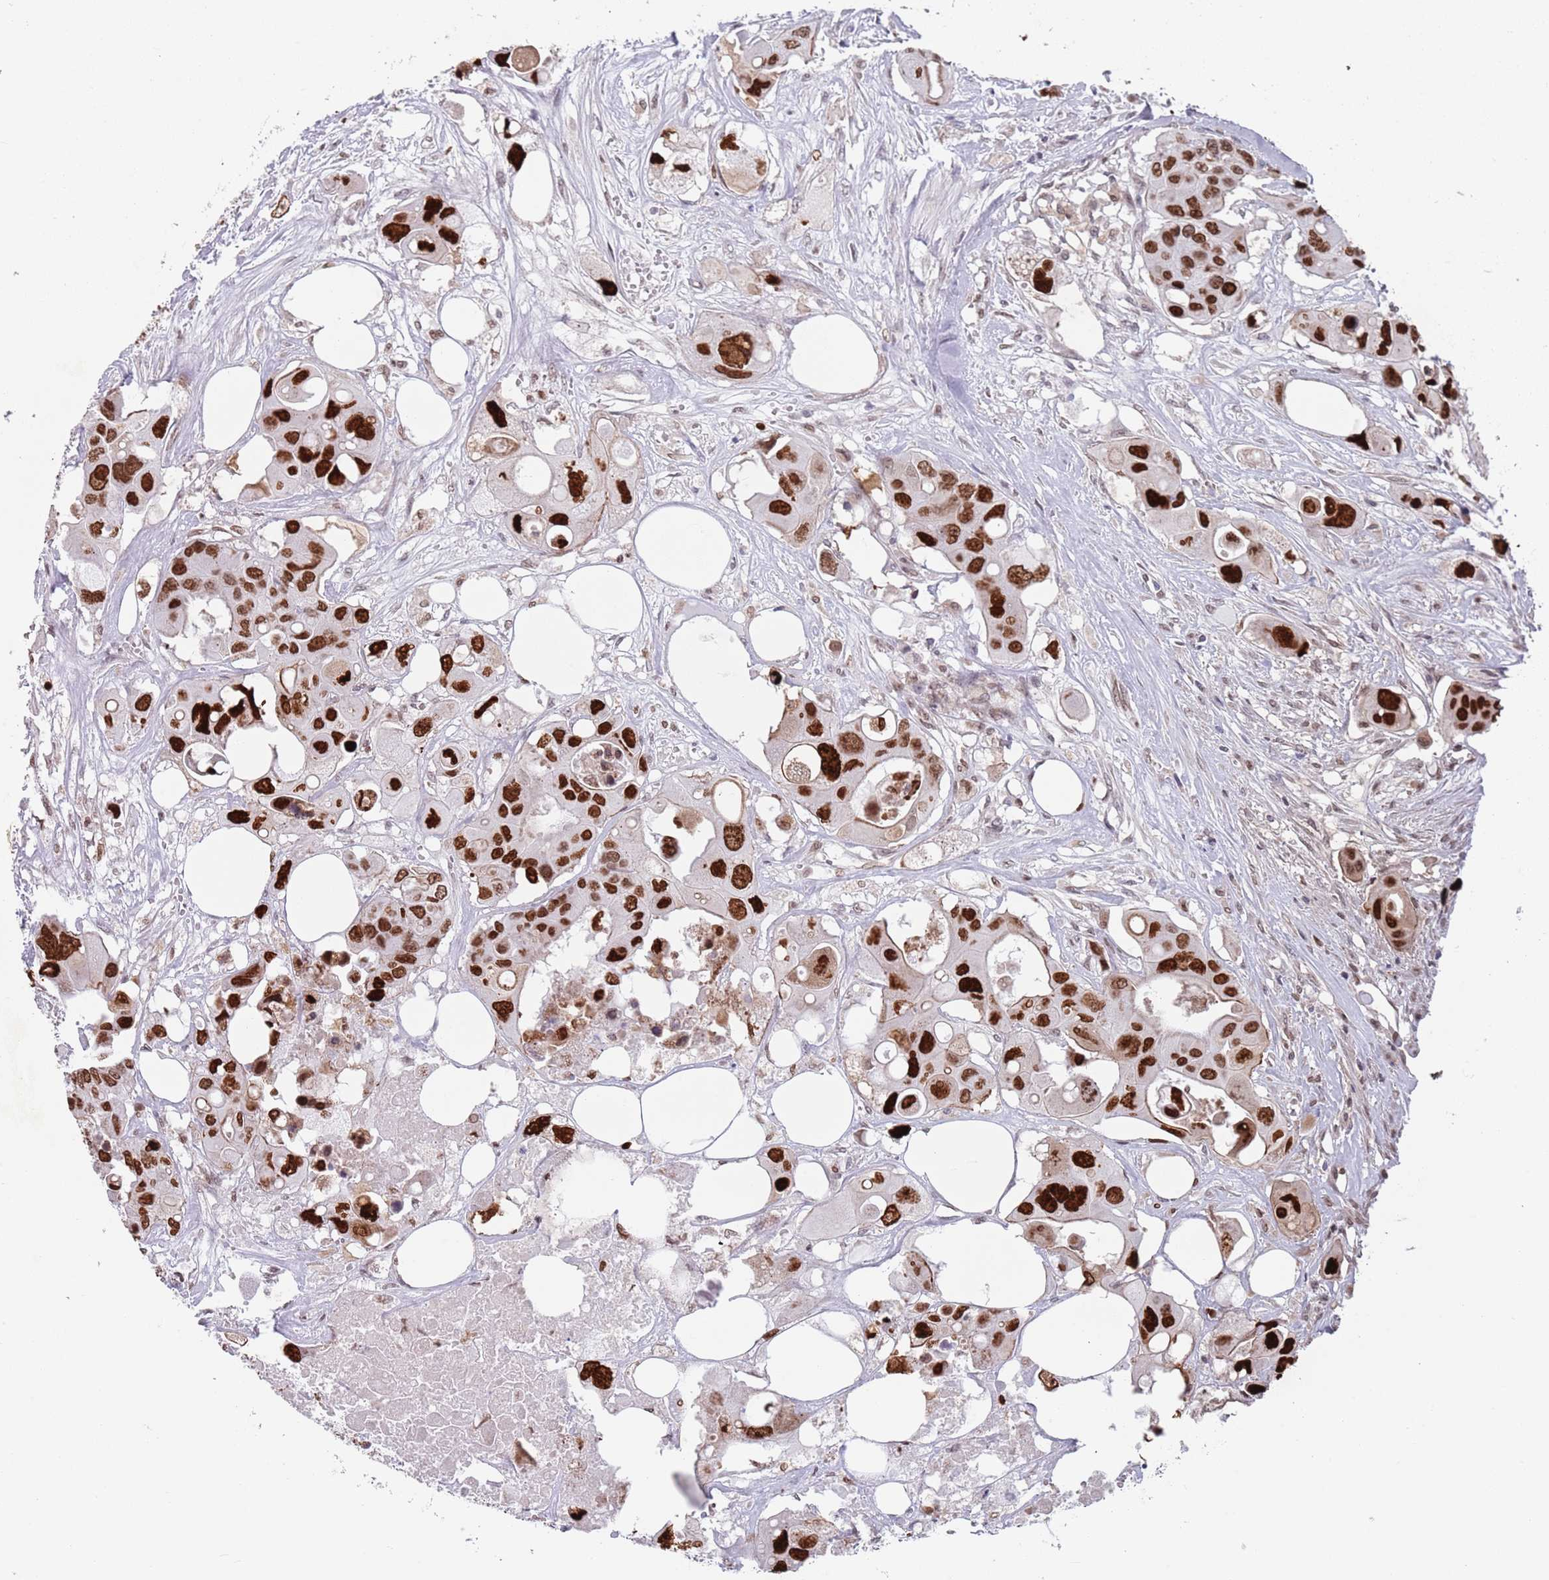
{"staining": {"intensity": "strong", "quantity": ">75%", "location": "nuclear"}, "tissue": "colorectal cancer", "cell_type": "Tumor cells", "image_type": "cancer", "snomed": [{"axis": "morphology", "description": "Adenocarcinoma, NOS"}, {"axis": "topography", "description": "Colon"}], "caption": "Immunohistochemistry micrograph of neoplastic tissue: colorectal cancer stained using immunohistochemistry (IHC) exhibits high levels of strong protein expression localized specifically in the nuclear of tumor cells, appearing as a nuclear brown color.", "gene": "MFSD12", "patient": {"sex": "male", "age": 77}}